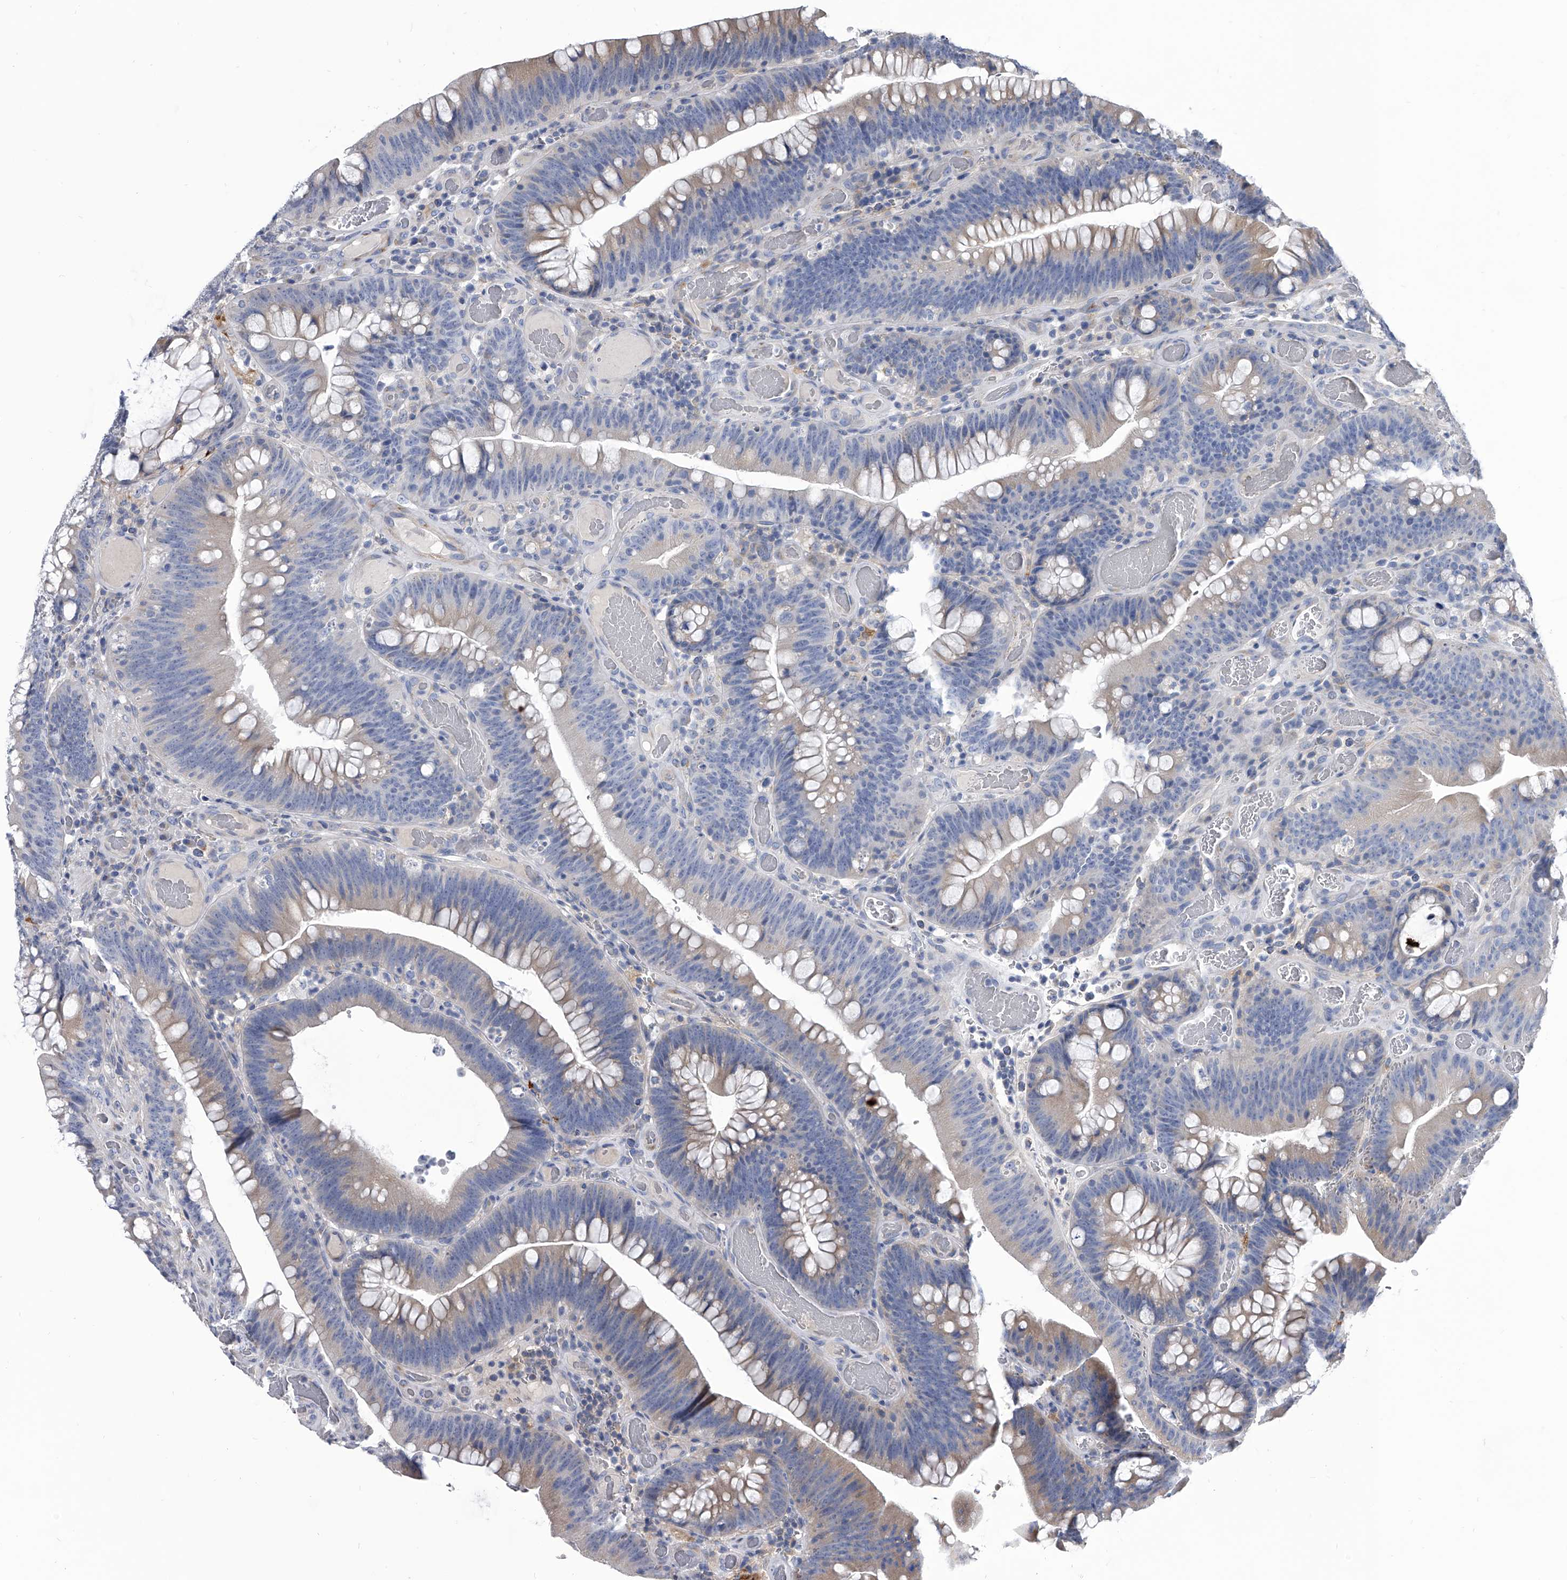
{"staining": {"intensity": "weak", "quantity": "25%-75%", "location": "cytoplasmic/membranous"}, "tissue": "colorectal cancer", "cell_type": "Tumor cells", "image_type": "cancer", "snomed": [{"axis": "morphology", "description": "Normal tissue, NOS"}, {"axis": "topography", "description": "Colon"}], "caption": "The histopathology image shows staining of colorectal cancer, revealing weak cytoplasmic/membranous protein expression (brown color) within tumor cells. Nuclei are stained in blue.", "gene": "SPP1", "patient": {"sex": "female", "age": 82}}